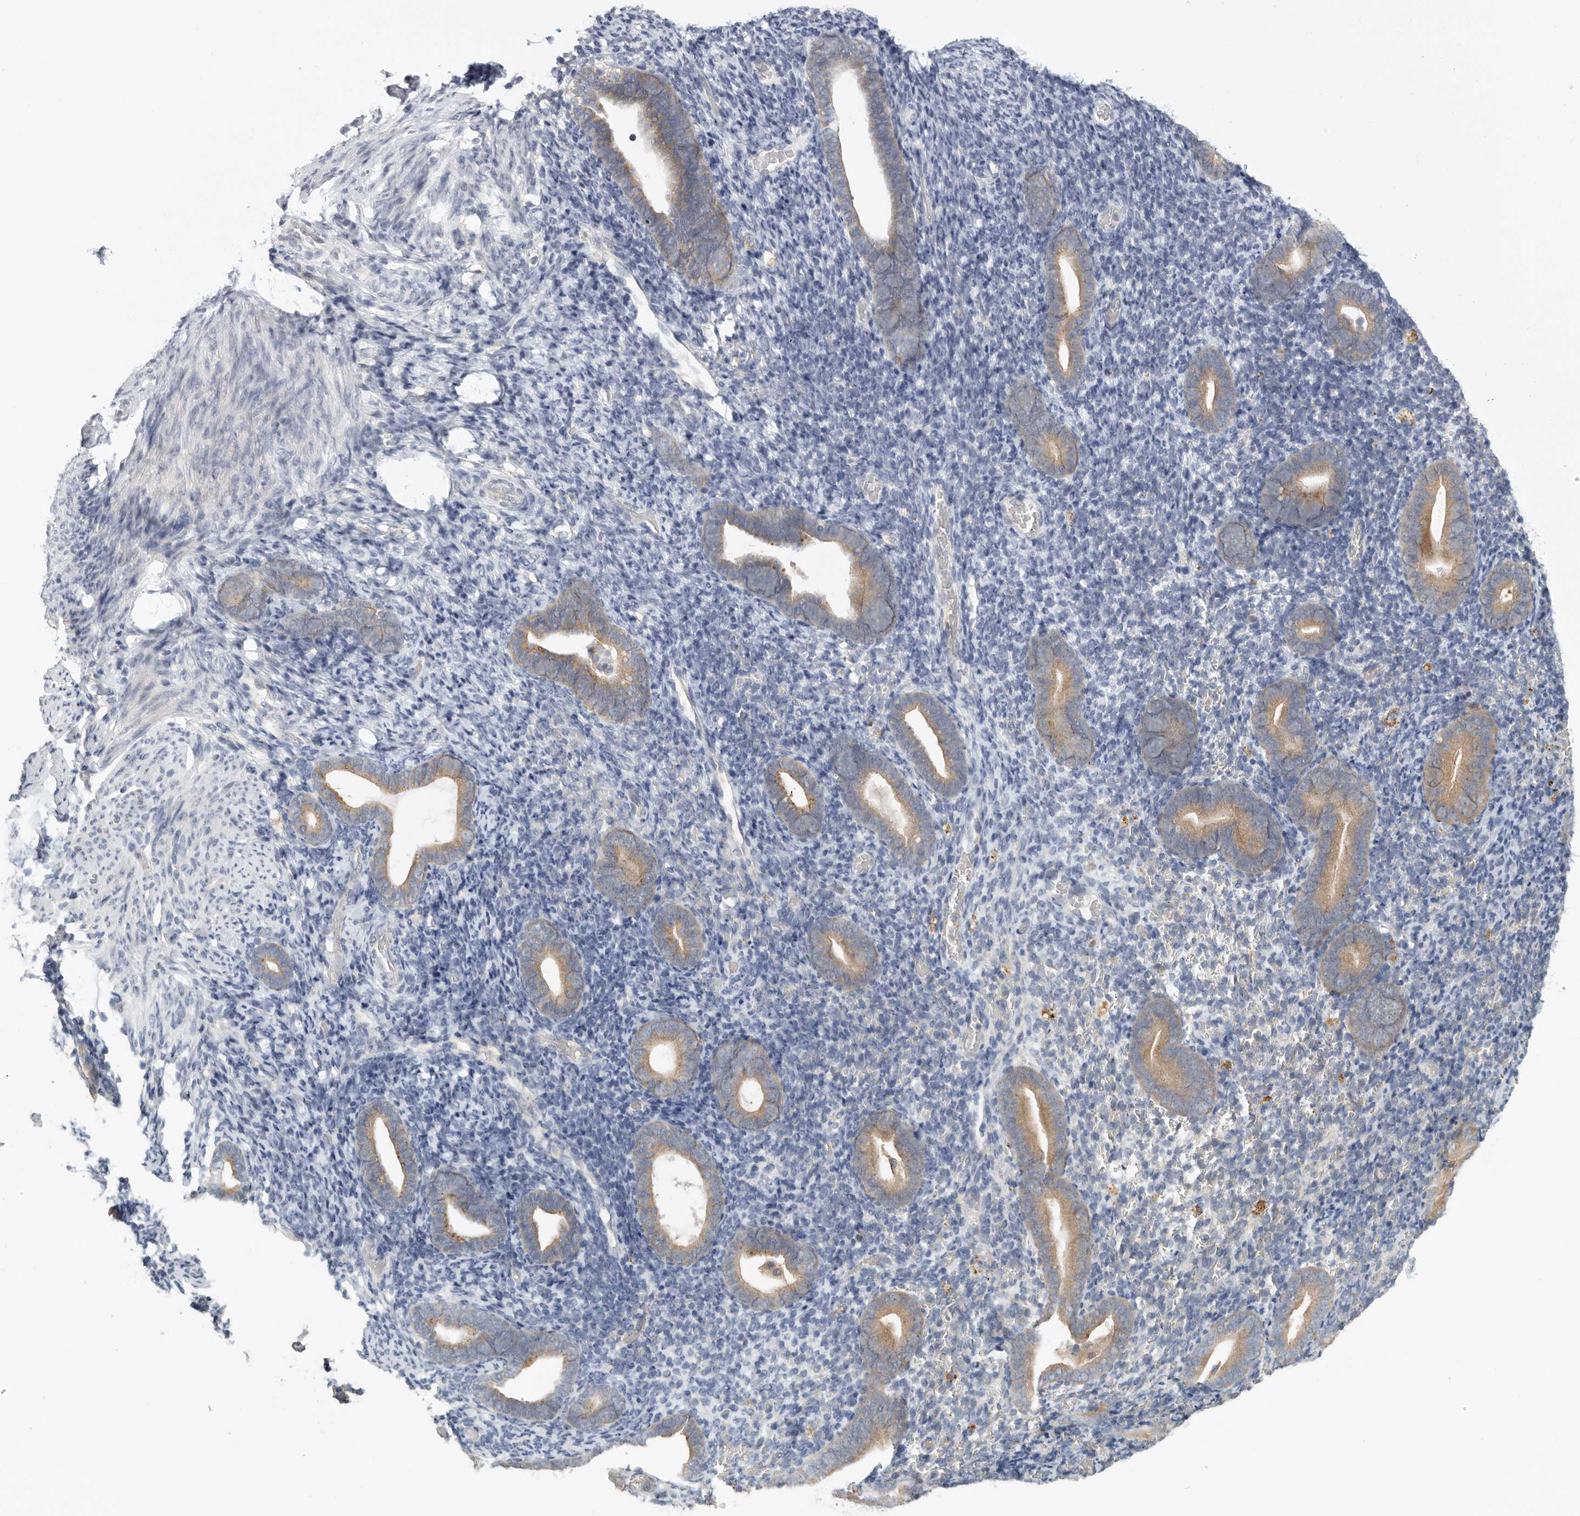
{"staining": {"intensity": "negative", "quantity": "none", "location": "none"}, "tissue": "endometrium", "cell_type": "Cells in endometrial stroma", "image_type": "normal", "snomed": [{"axis": "morphology", "description": "Normal tissue, NOS"}, {"axis": "topography", "description": "Endometrium"}], "caption": "Cells in endometrial stroma are negative for brown protein staining in normal endometrium. (Brightfield microscopy of DAB (3,3'-diaminobenzidine) immunohistochemistry (IHC) at high magnification).", "gene": "CCT8", "patient": {"sex": "female", "age": 51}}